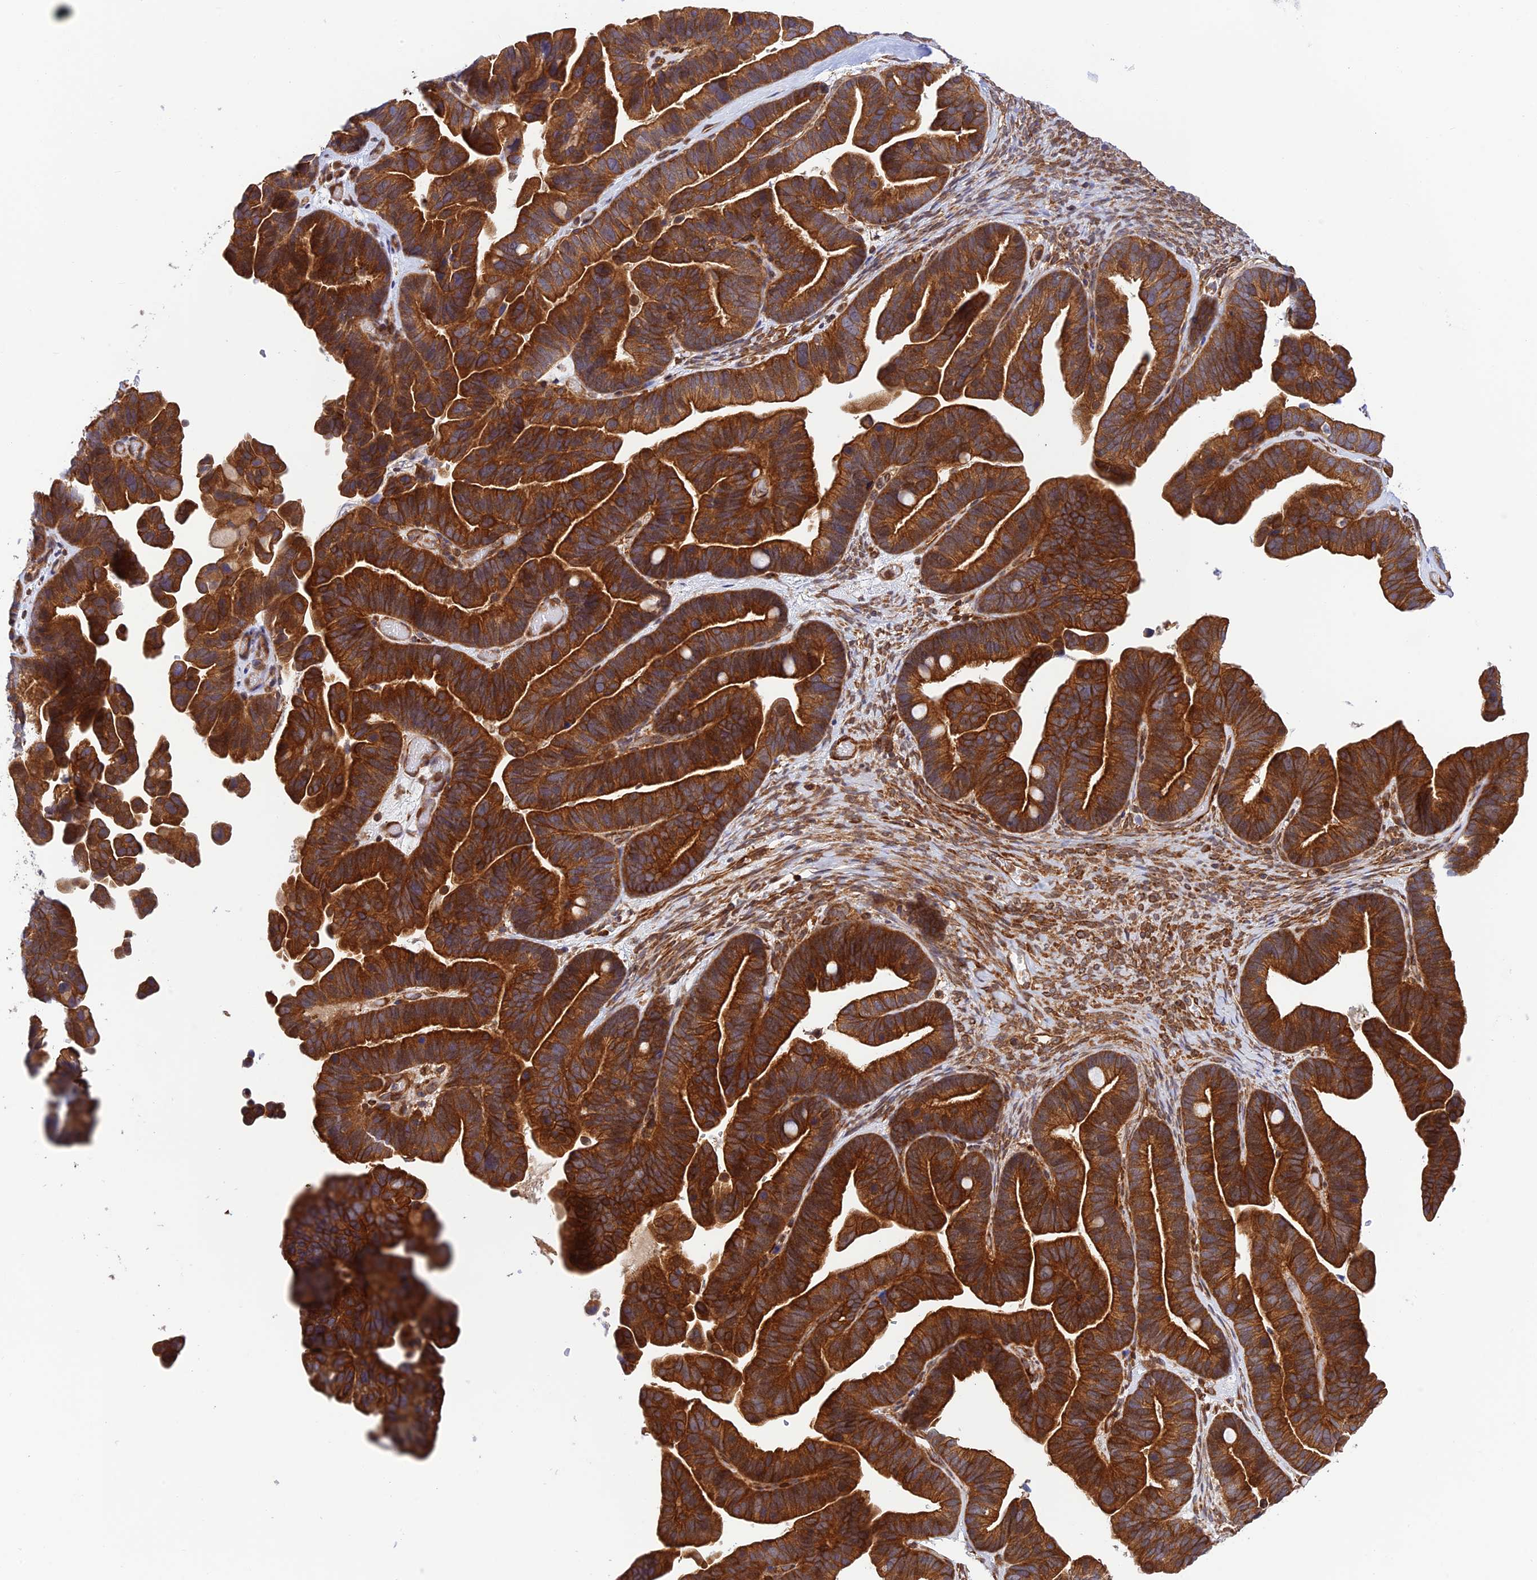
{"staining": {"intensity": "strong", "quantity": ">75%", "location": "cytoplasmic/membranous"}, "tissue": "ovarian cancer", "cell_type": "Tumor cells", "image_type": "cancer", "snomed": [{"axis": "morphology", "description": "Cystadenocarcinoma, serous, NOS"}, {"axis": "topography", "description": "Ovary"}], "caption": "Ovarian cancer stained for a protein exhibits strong cytoplasmic/membranous positivity in tumor cells. (IHC, brightfield microscopy, high magnification).", "gene": "EVI5L", "patient": {"sex": "female", "age": 56}}